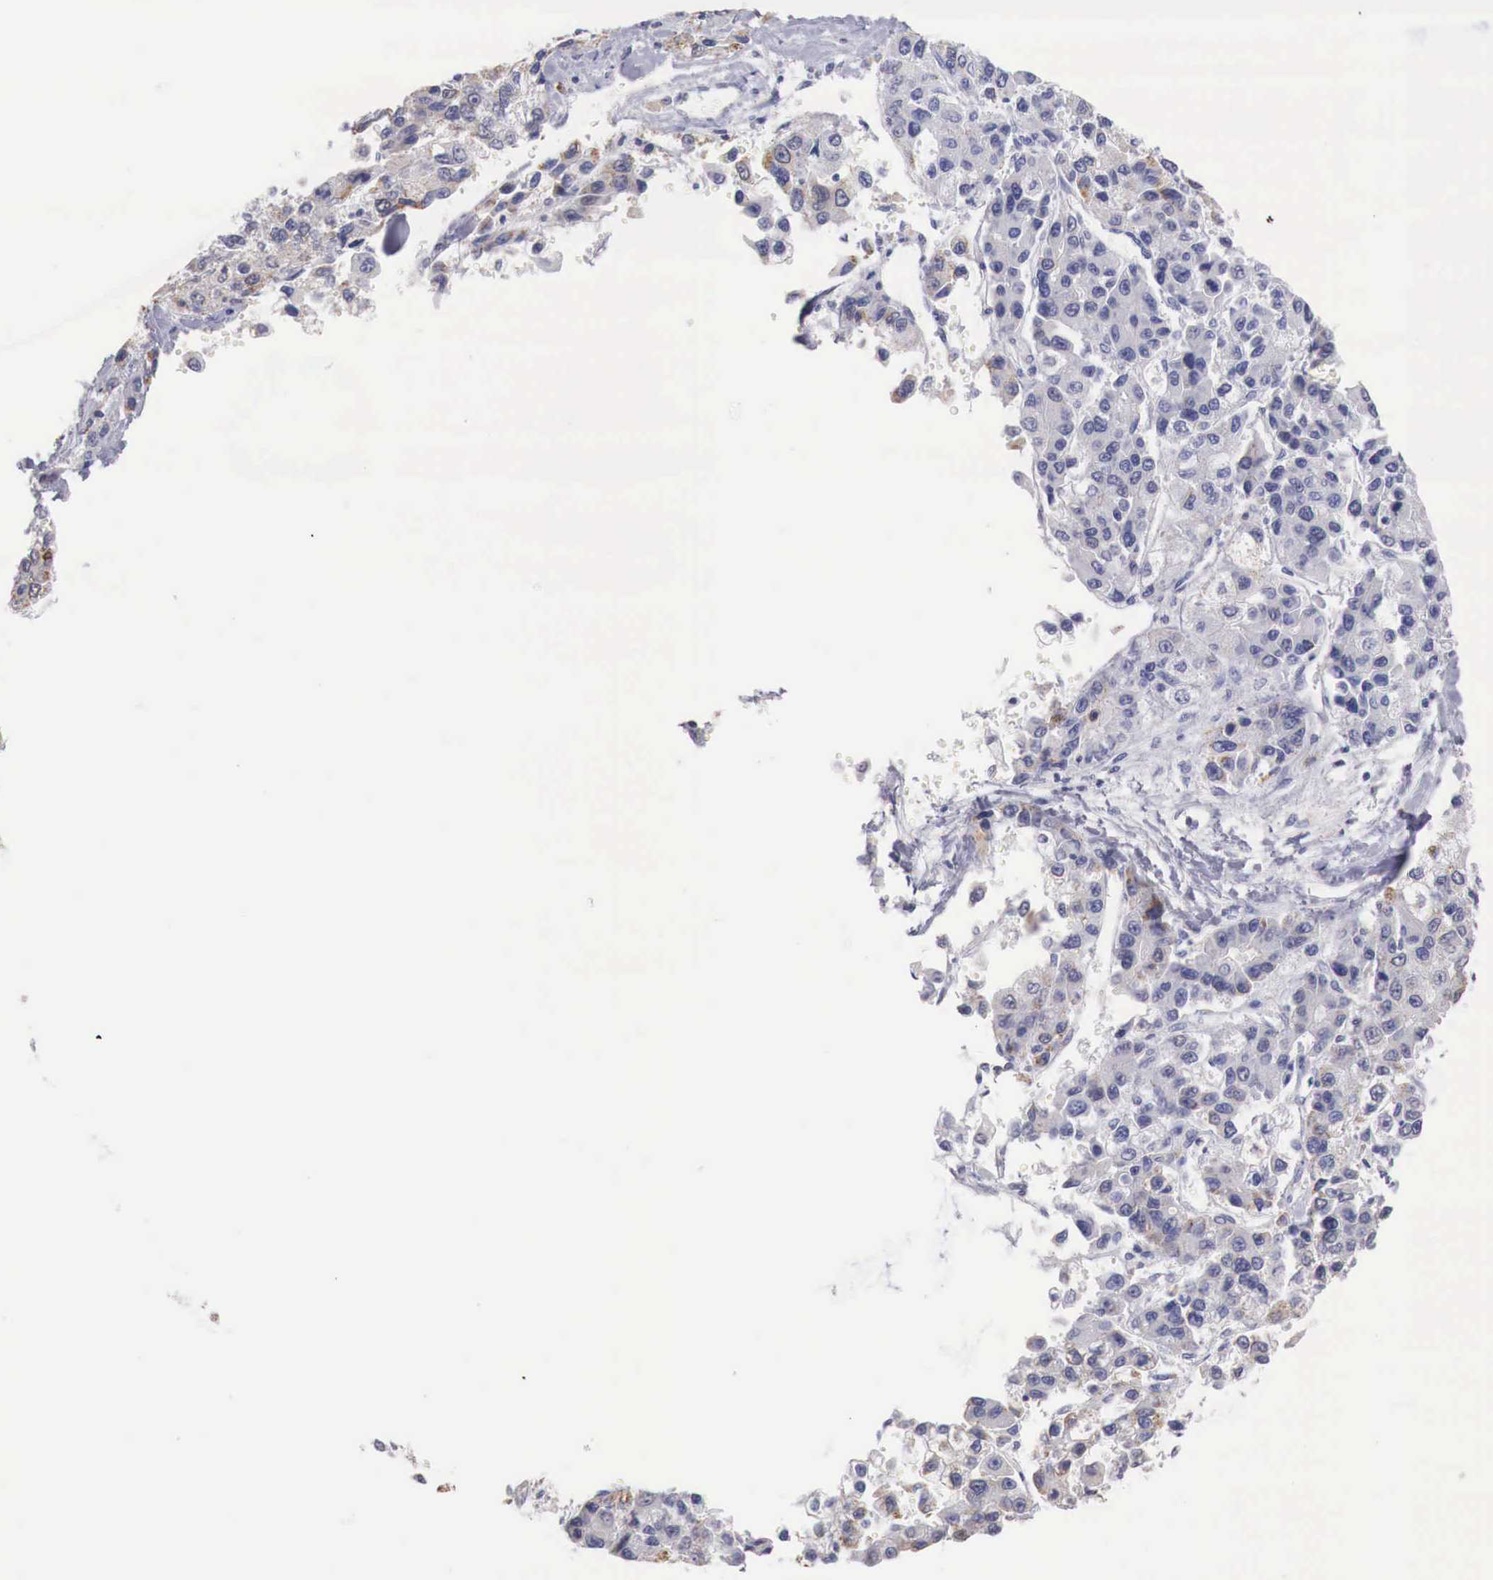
{"staining": {"intensity": "negative", "quantity": "none", "location": "none"}, "tissue": "liver cancer", "cell_type": "Tumor cells", "image_type": "cancer", "snomed": [{"axis": "morphology", "description": "Carcinoma, Hepatocellular, NOS"}, {"axis": "topography", "description": "Liver"}], "caption": "A high-resolution histopathology image shows immunohistochemistry (IHC) staining of liver hepatocellular carcinoma, which reveals no significant positivity in tumor cells.", "gene": "TRIM13", "patient": {"sex": "female", "age": 66}}